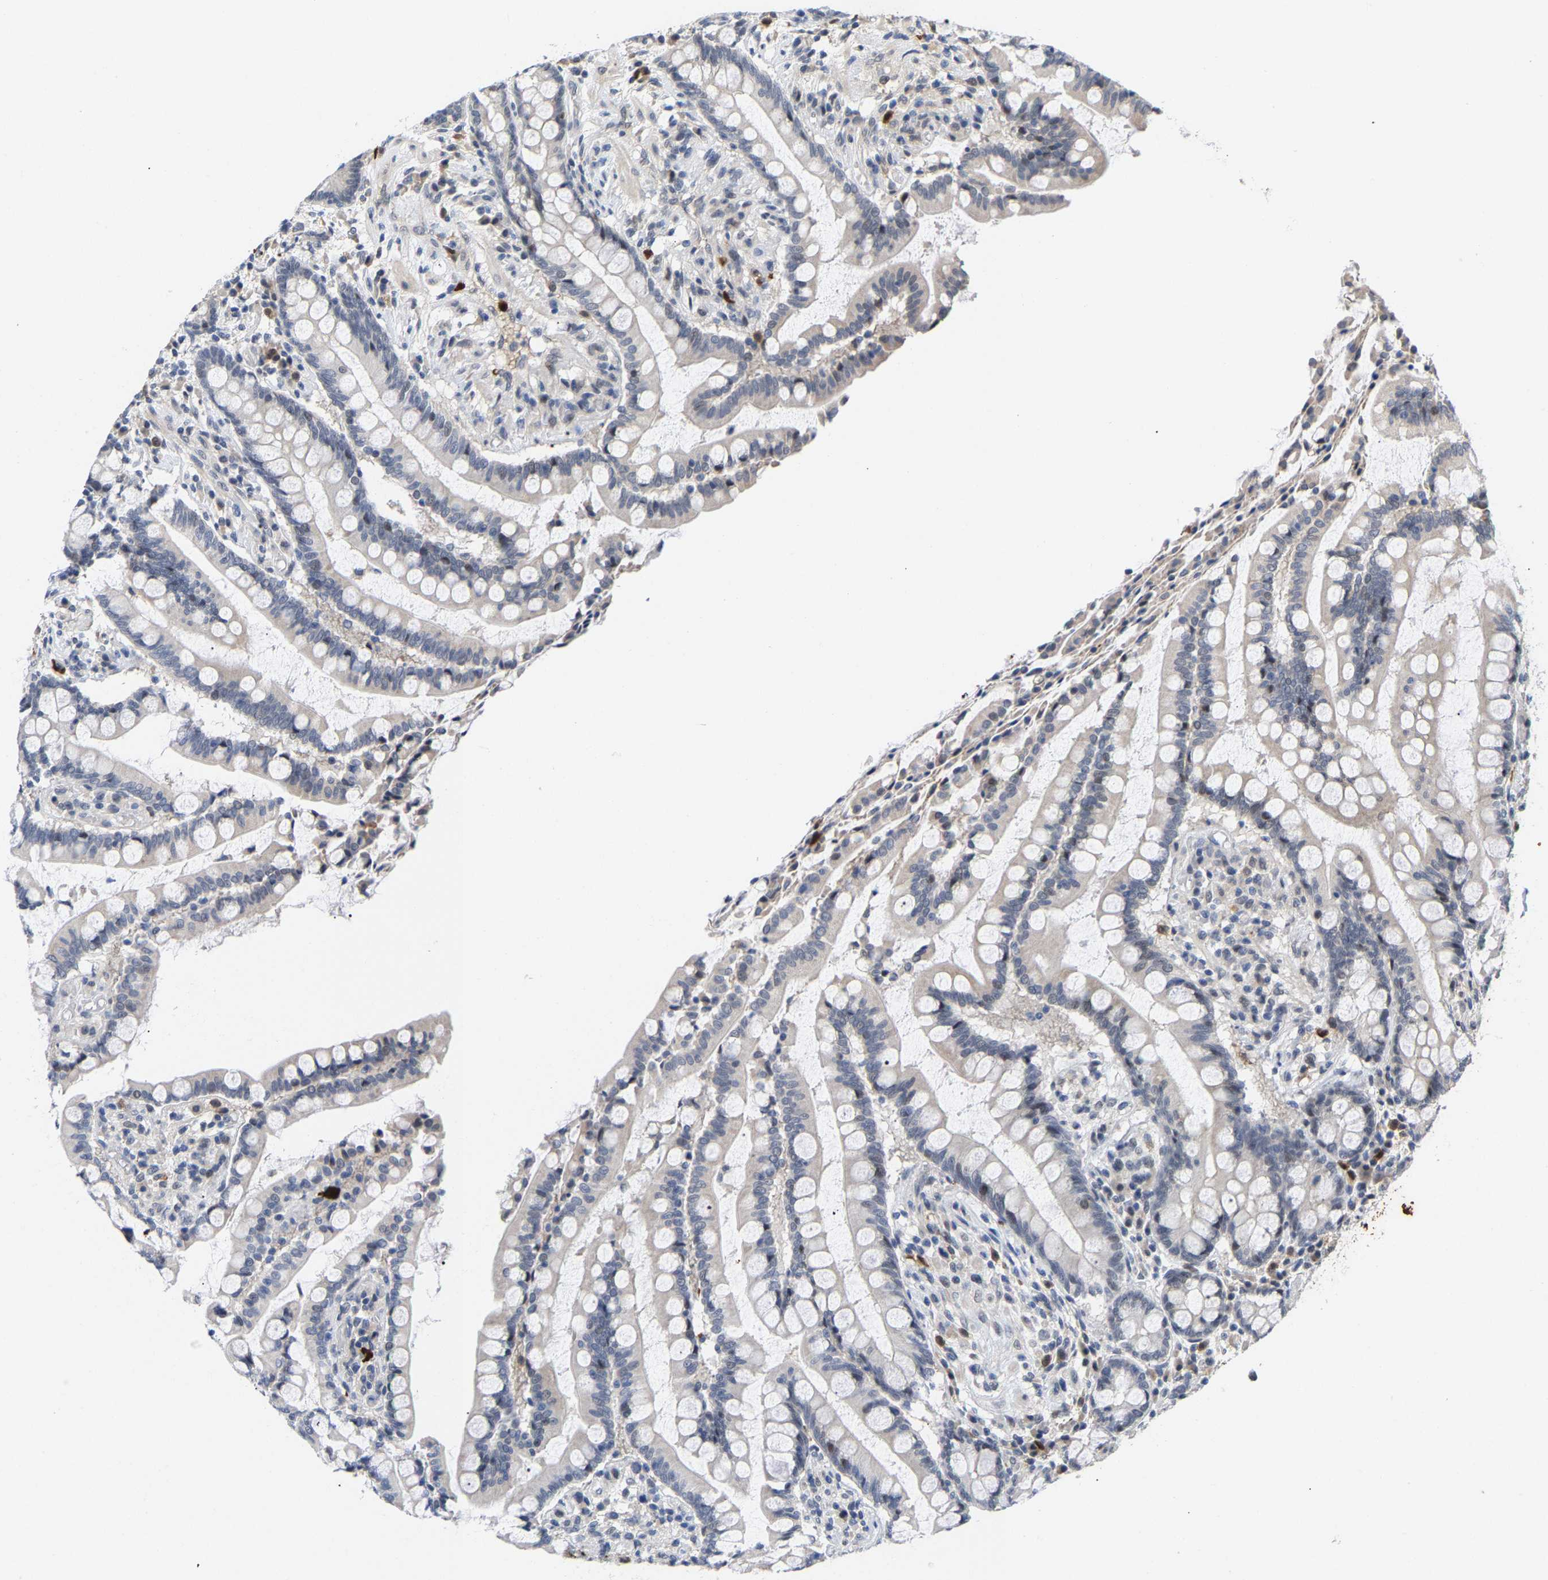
{"staining": {"intensity": "negative", "quantity": "none", "location": "none"}, "tissue": "colon", "cell_type": "Endothelial cells", "image_type": "normal", "snomed": [{"axis": "morphology", "description": "Normal tissue, NOS"}, {"axis": "topography", "description": "Colon"}], "caption": "Micrograph shows no protein positivity in endothelial cells of unremarkable colon.", "gene": "TDRD7", "patient": {"sex": "male", "age": 73}}